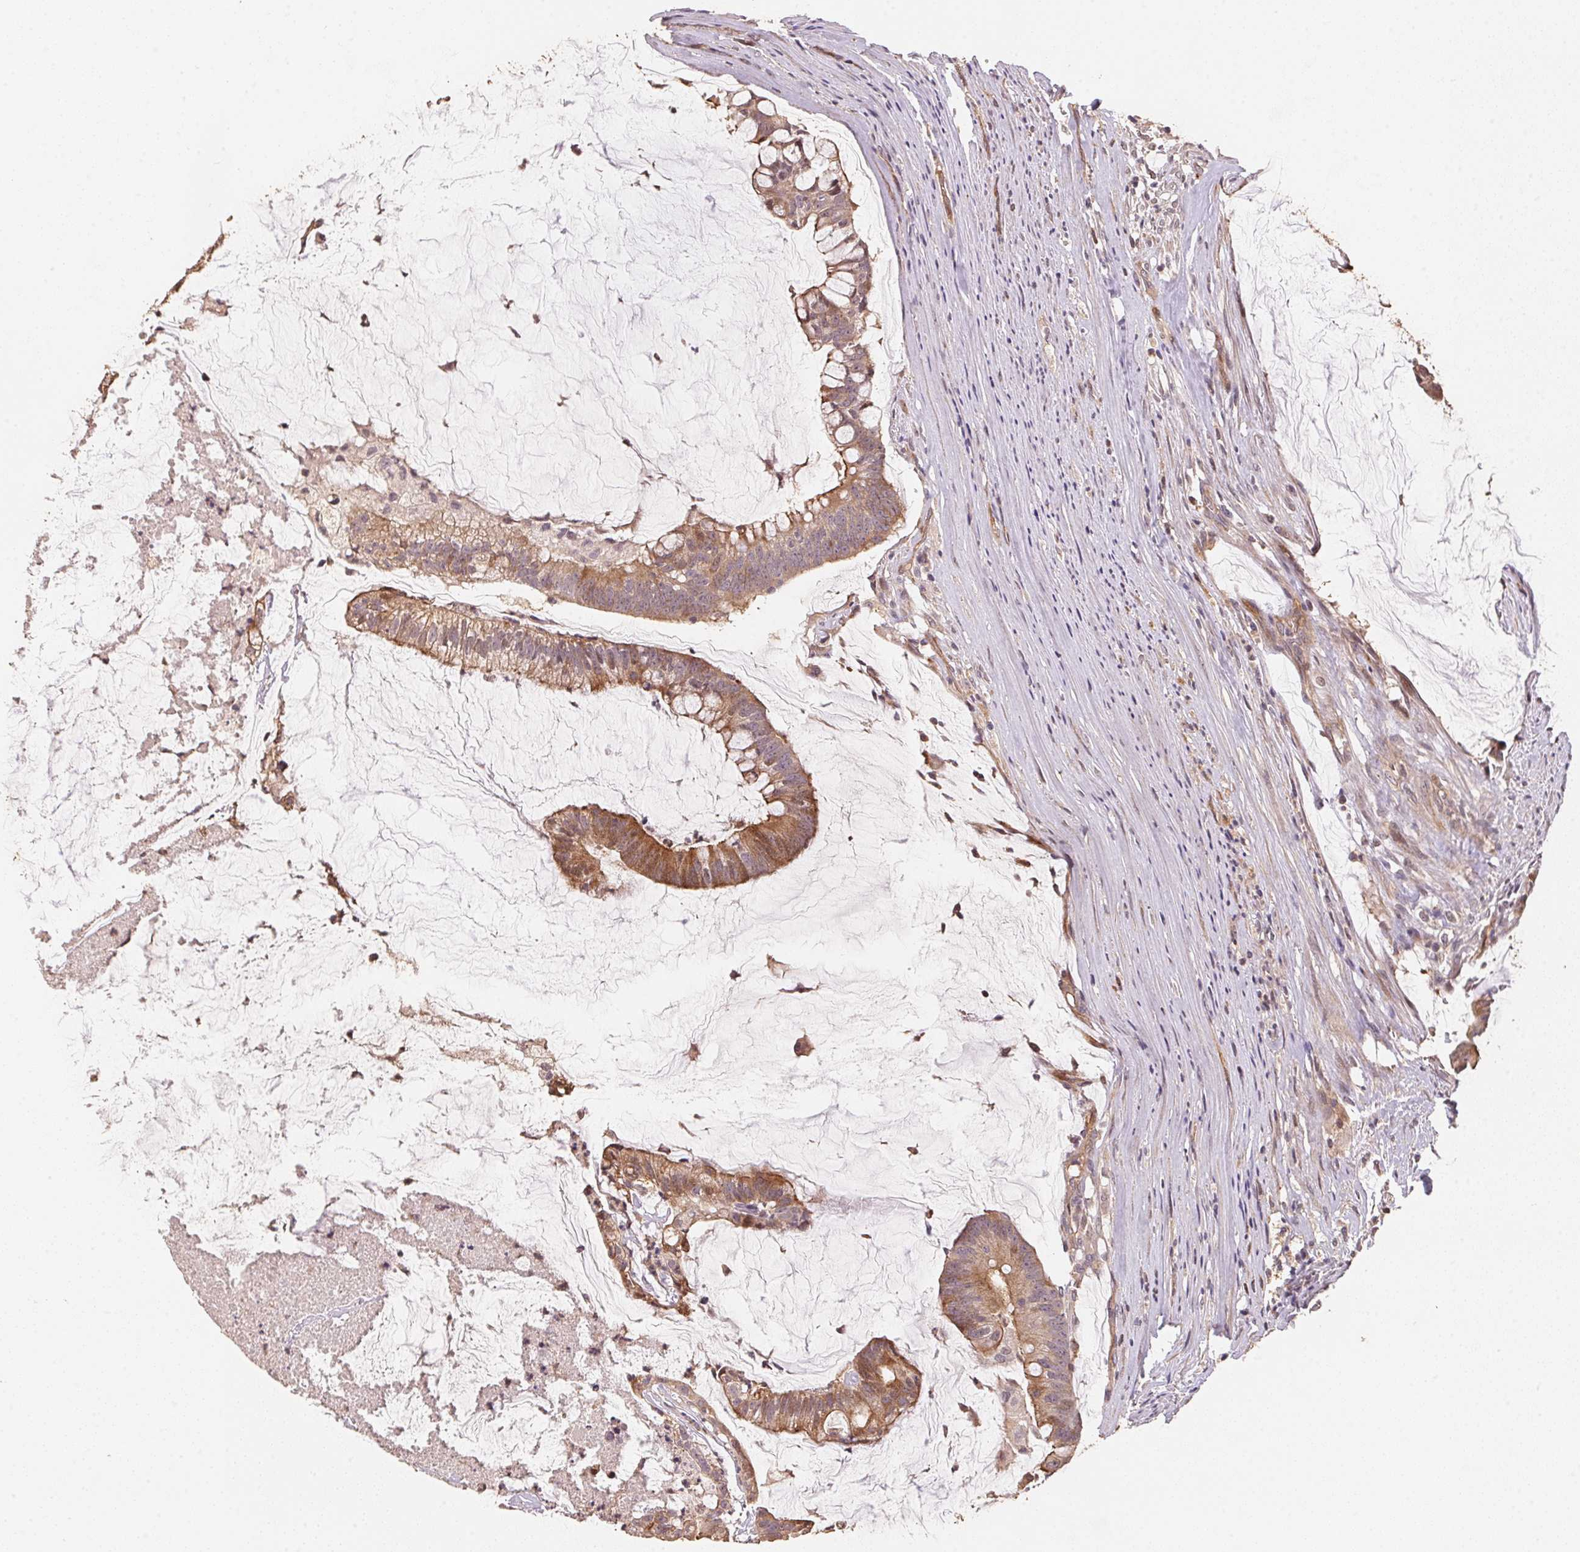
{"staining": {"intensity": "moderate", "quantity": ">75%", "location": "cytoplasmic/membranous"}, "tissue": "colorectal cancer", "cell_type": "Tumor cells", "image_type": "cancer", "snomed": [{"axis": "morphology", "description": "Adenocarcinoma, NOS"}, {"axis": "topography", "description": "Colon"}], "caption": "DAB (3,3'-diaminobenzidine) immunohistochemical staining of colorectal adenocarcinoma displays moderate cytoplasmic/membranous protein staining in about >75% of tumor cells. The staining was performed using DAB (3,3'-diaminobenzidine), with brown indicating positive protein expression. Nuclei are stained blue with hematoxylin.", "gene": "TMEM222", "patient": {"sex": "male", "age": 62}}